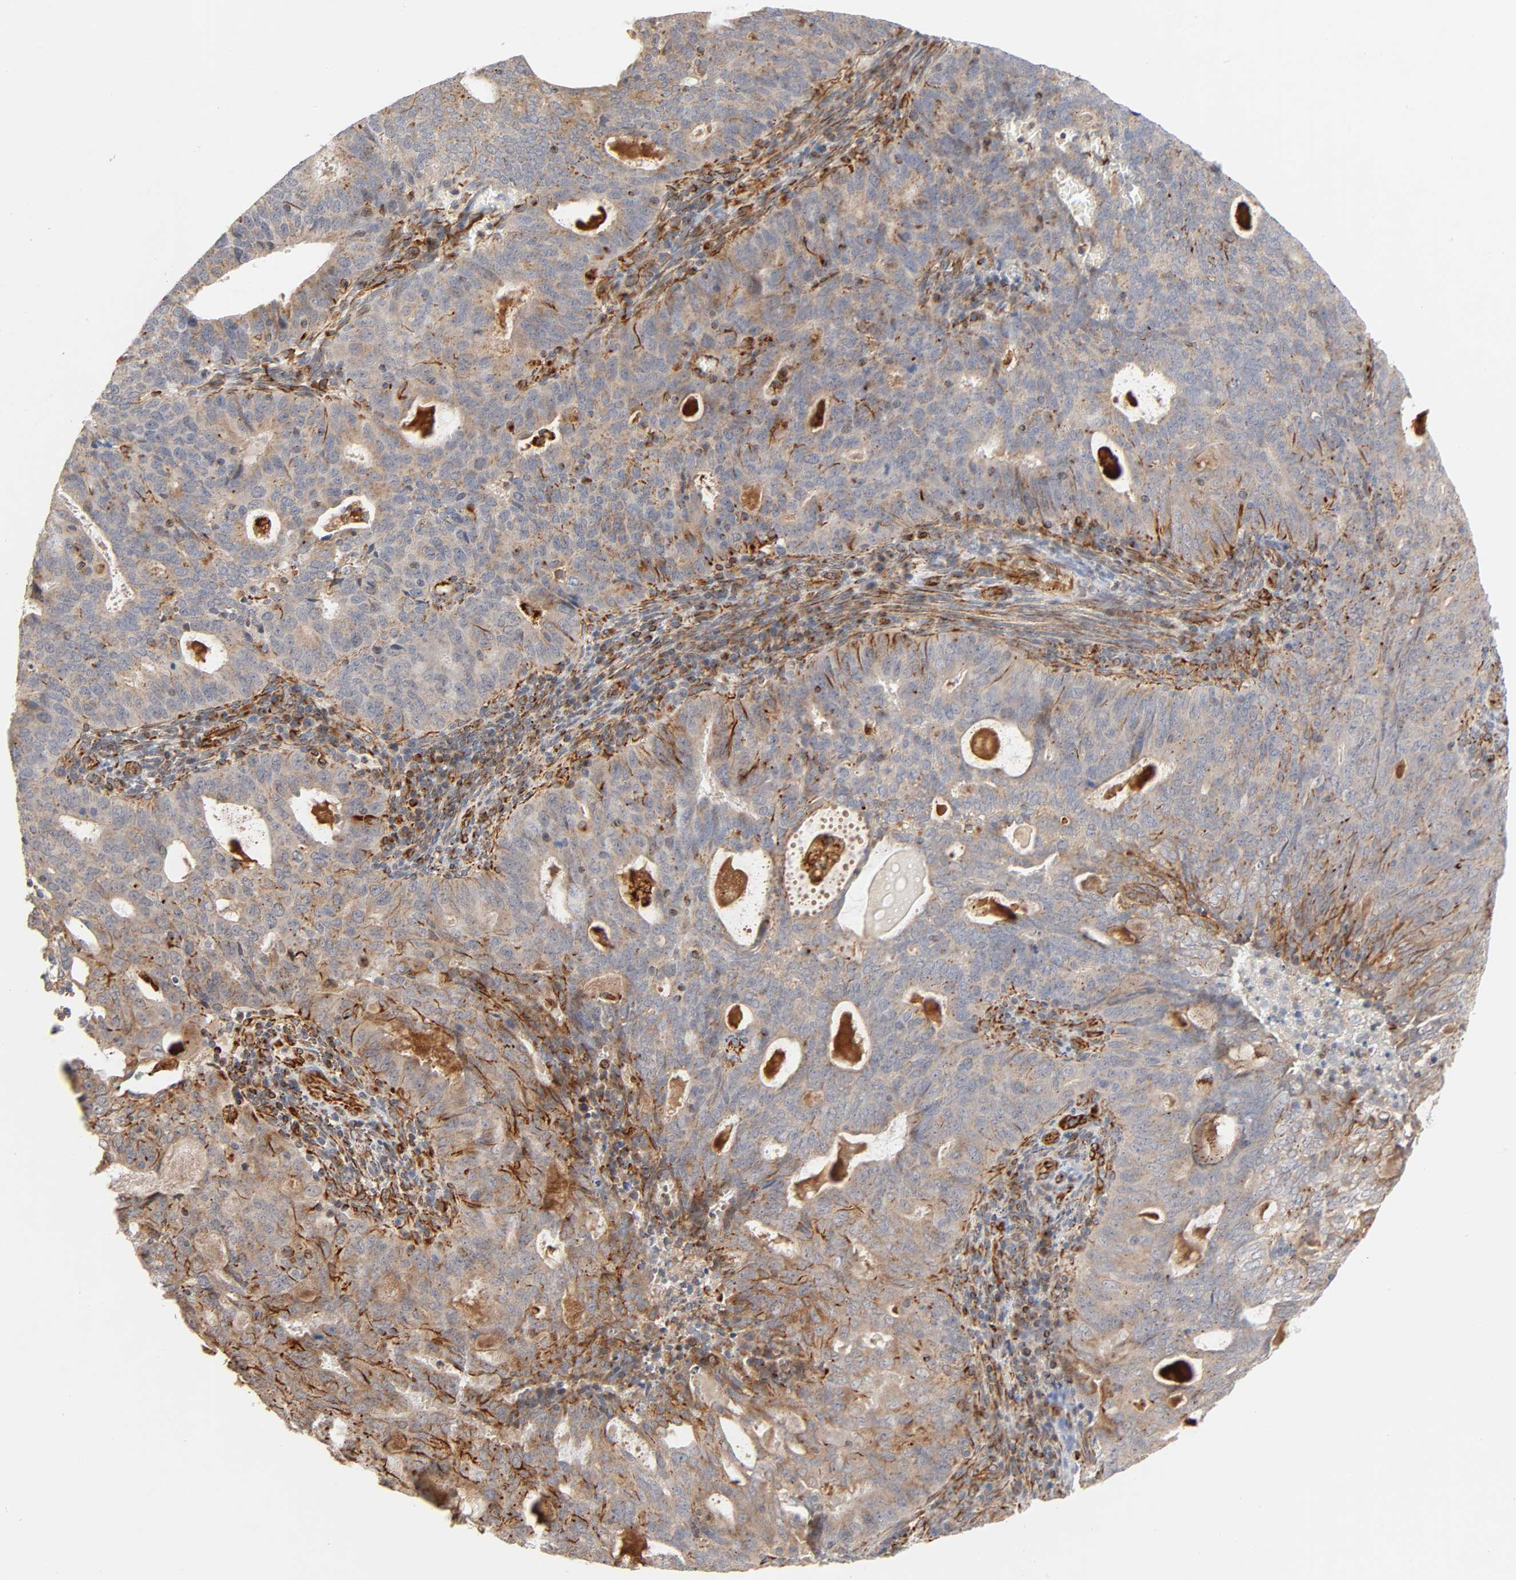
{"staining": {"intensity": "moderate", "quantity": ">75%", "location": "cytoplasmic/membranous"}, "tissue": "cervical cancer", "cell_type": "Tumor cells", "image_type": "cancer", "snomed": [{"axis": "morphology", "description": "Adenocarcinoma, NOS"}, {"axis": "topography", "description": "Cervix"}], "caption": "Brown immunohistochemical staining in cervical cancer (adenocarcinoma) displays moderate cytoplasmic/membranous positivity in about >75% of tumor cells.", "gene": "REEP6", "patient": {"sex": "female", "age": 44}}